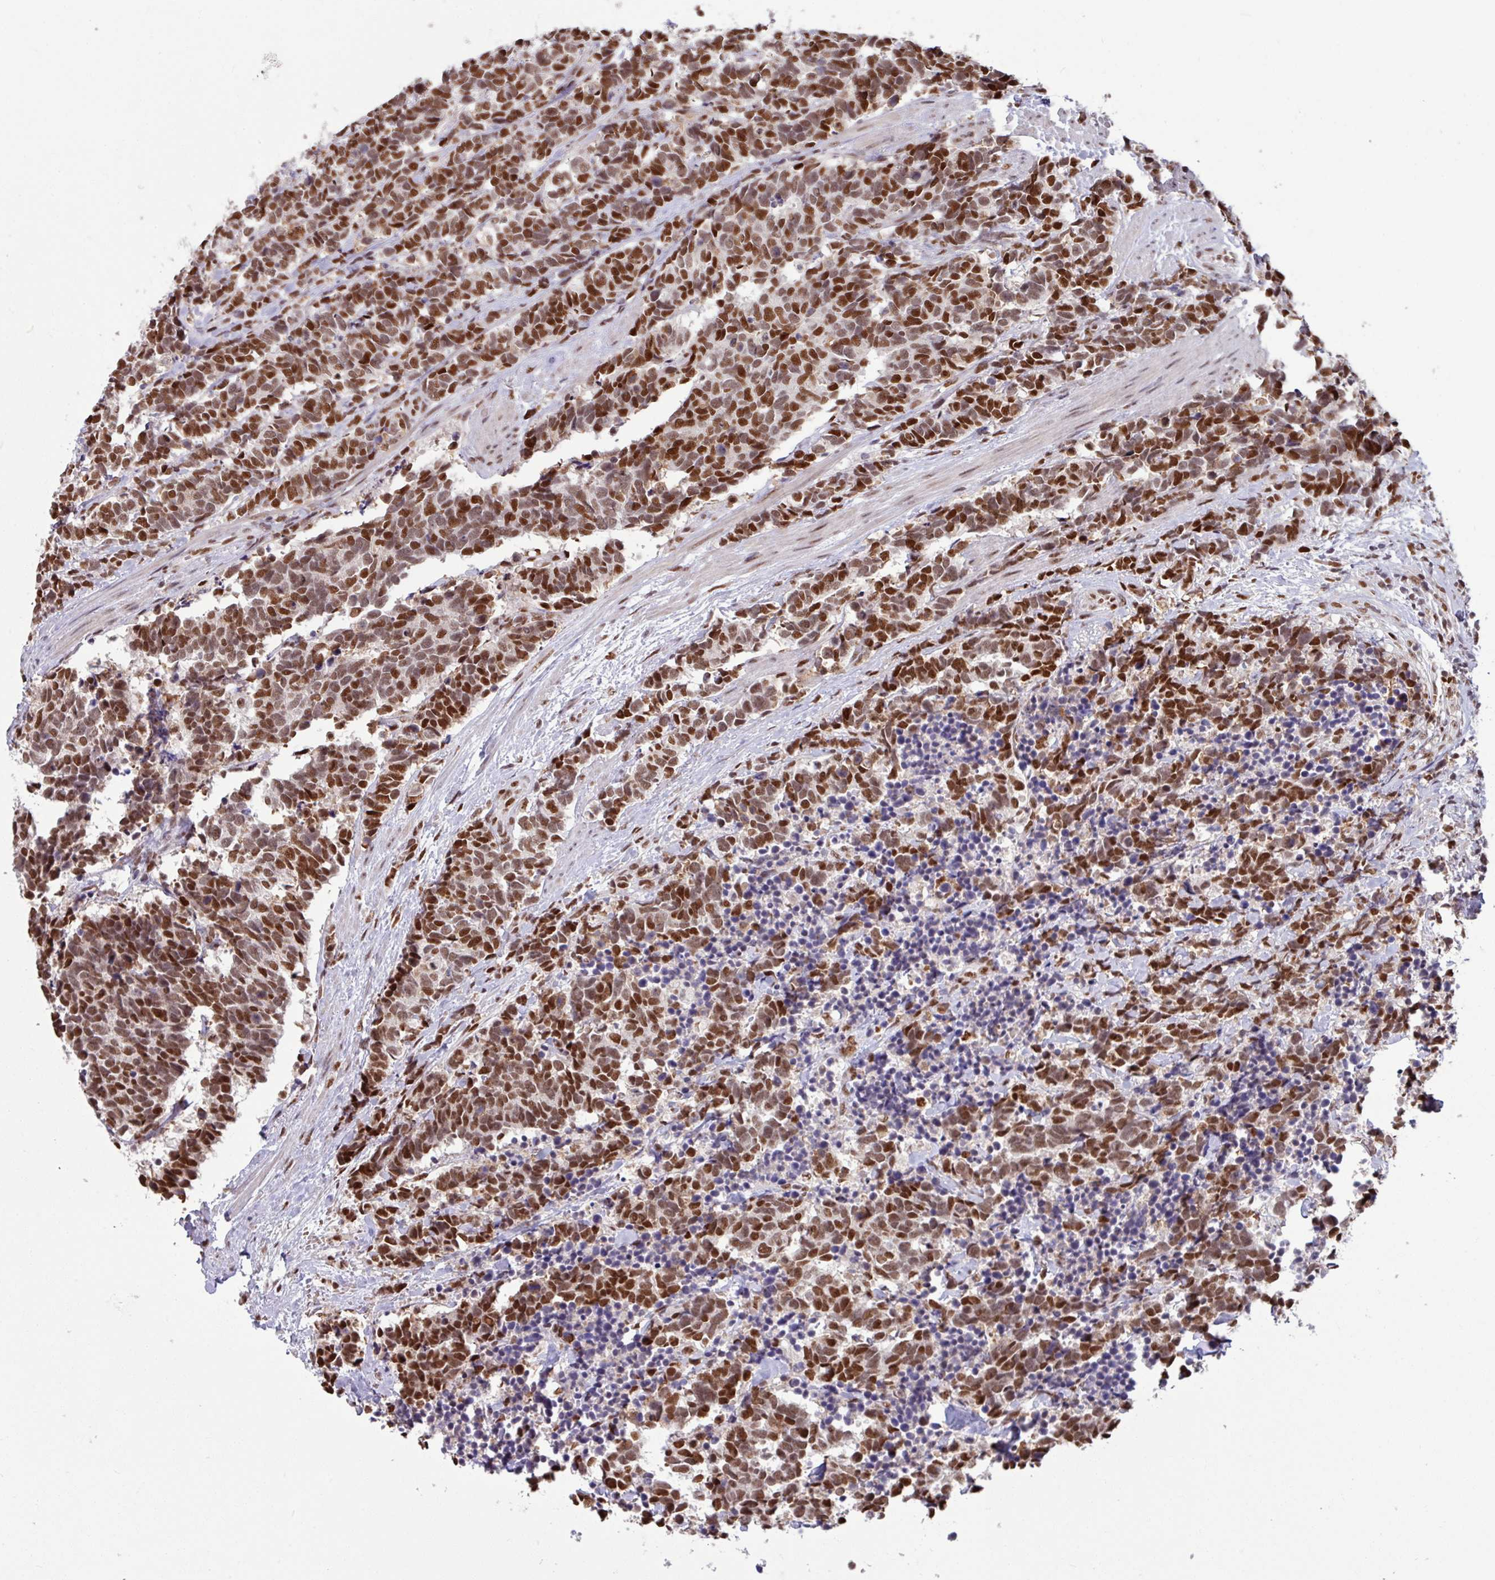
{"staining": {"intensity": "strong", "quantity": ">75%", "location": "nuclear"}, "tissue": "carcinoid", "cell_type": "Tumor cells", "image_type": "cancer", "snomed": [{"axis": "morphology", "description": "Carcinoma, NOS"}, {"axis": "morphology", "description": "Carcinoid, malignant, NOS"}, {"axis": "topography", "description": "Prostate"}], "caption": "Immunohistochemical staining of carcinoid demonstrates high levels of strong nuclear expression in approximately >75% of tumor cells.", "gene": "TDG", "patient": {"sex": "male", "age": 57}}